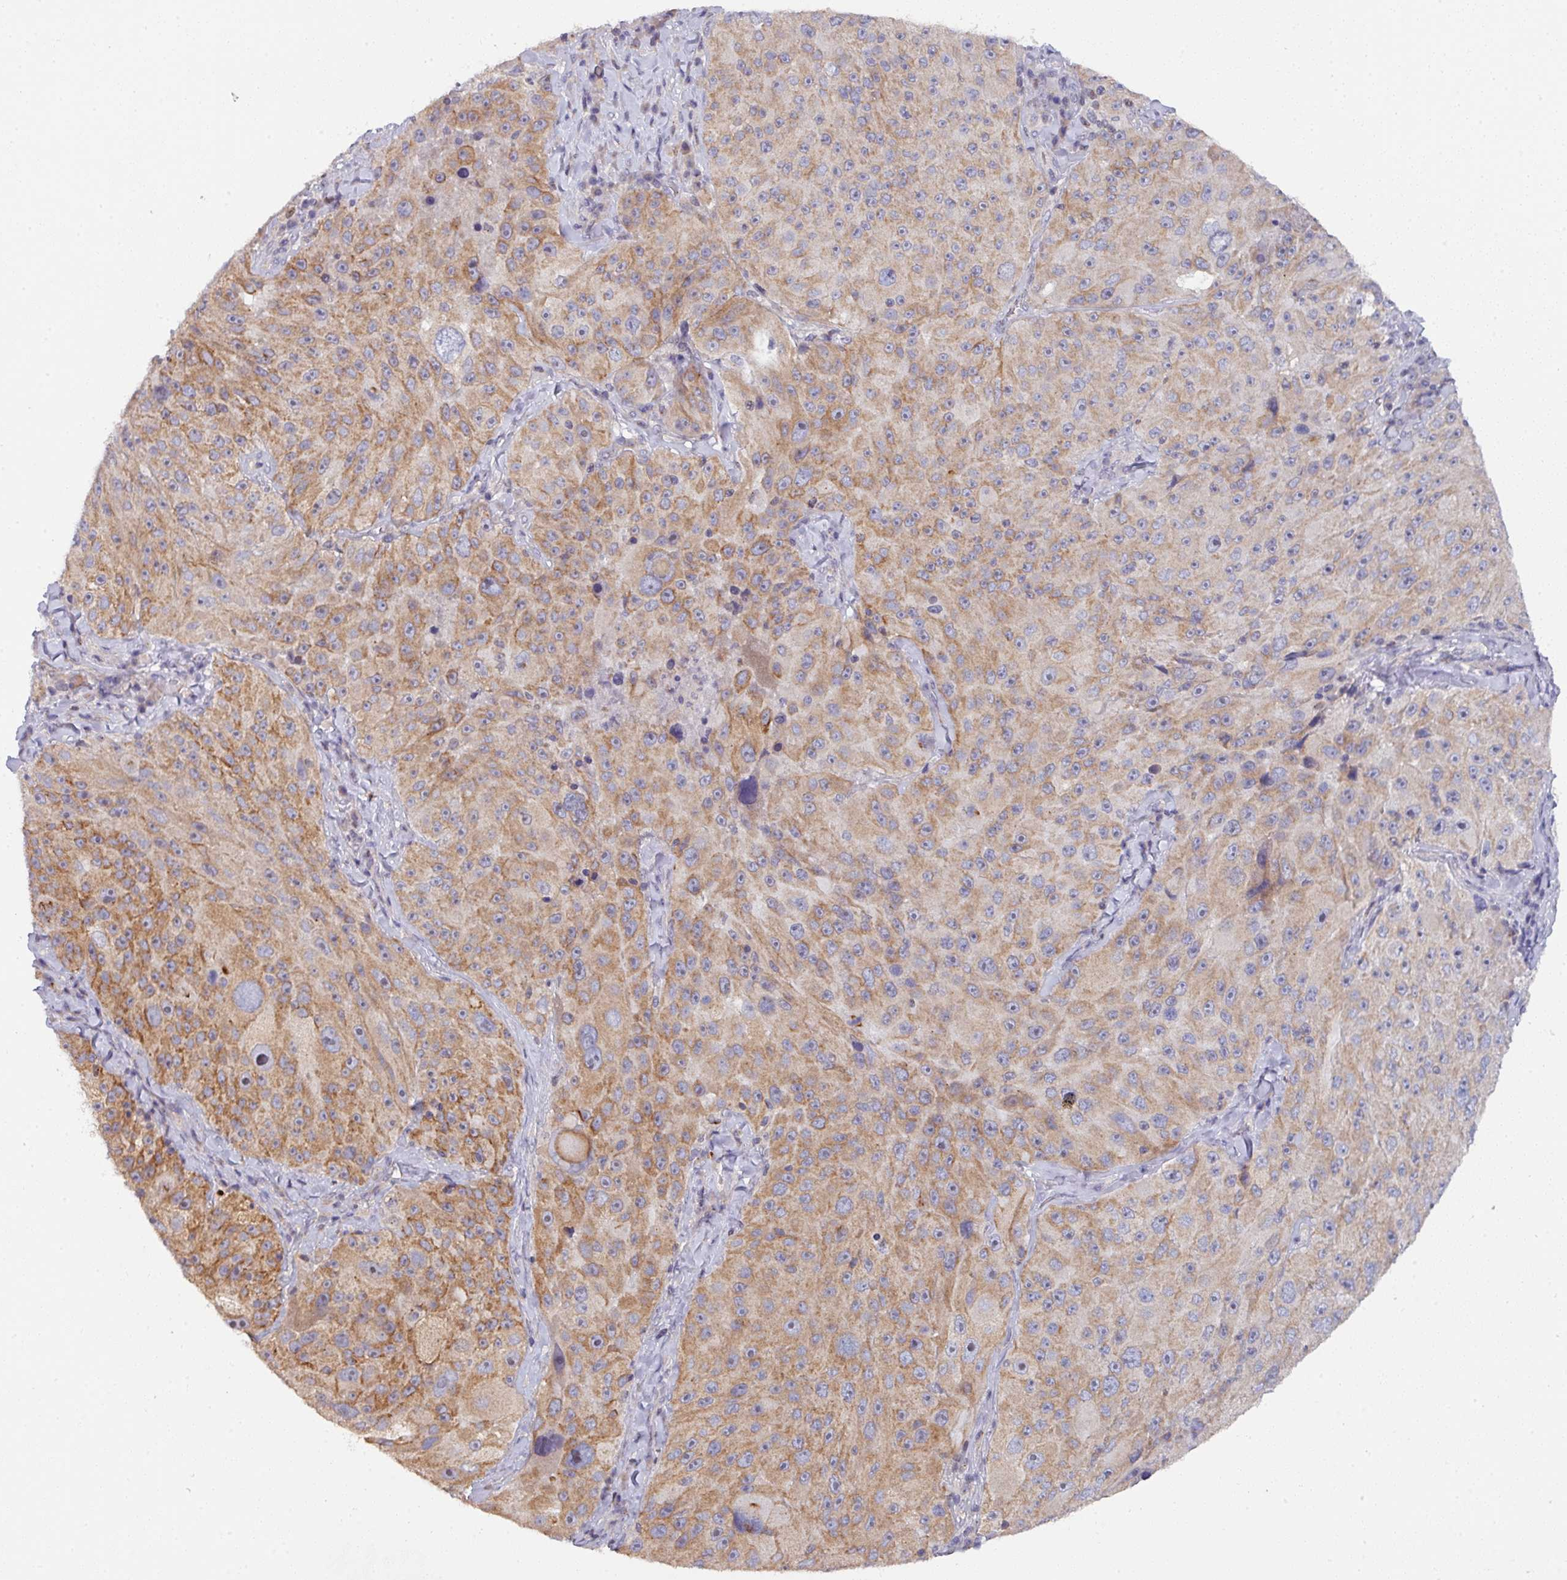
{"staining": {"intensity": "moderate", "quantity": ">75%", "location": "cytoplasmic/membranous"}, "tissue": "melanoma", "cell_type": "Tumor cells", "image_type": "cancer", "snomed": [{"axis": "morphology", "description": "Malignant melanoma, Metastatic site"}, {"axis": "topography", "description": "Lymph node"}], "caption": "This histopathology image reveals immunohistochemistry staining of human malignant melanoma (metastatic site), with medium moderate cytoplasmic/membranous staining in approximately >75% of tumor cells.", "gene": "DCAF12L2", "patient": {"sex": "male", "age": 62}}